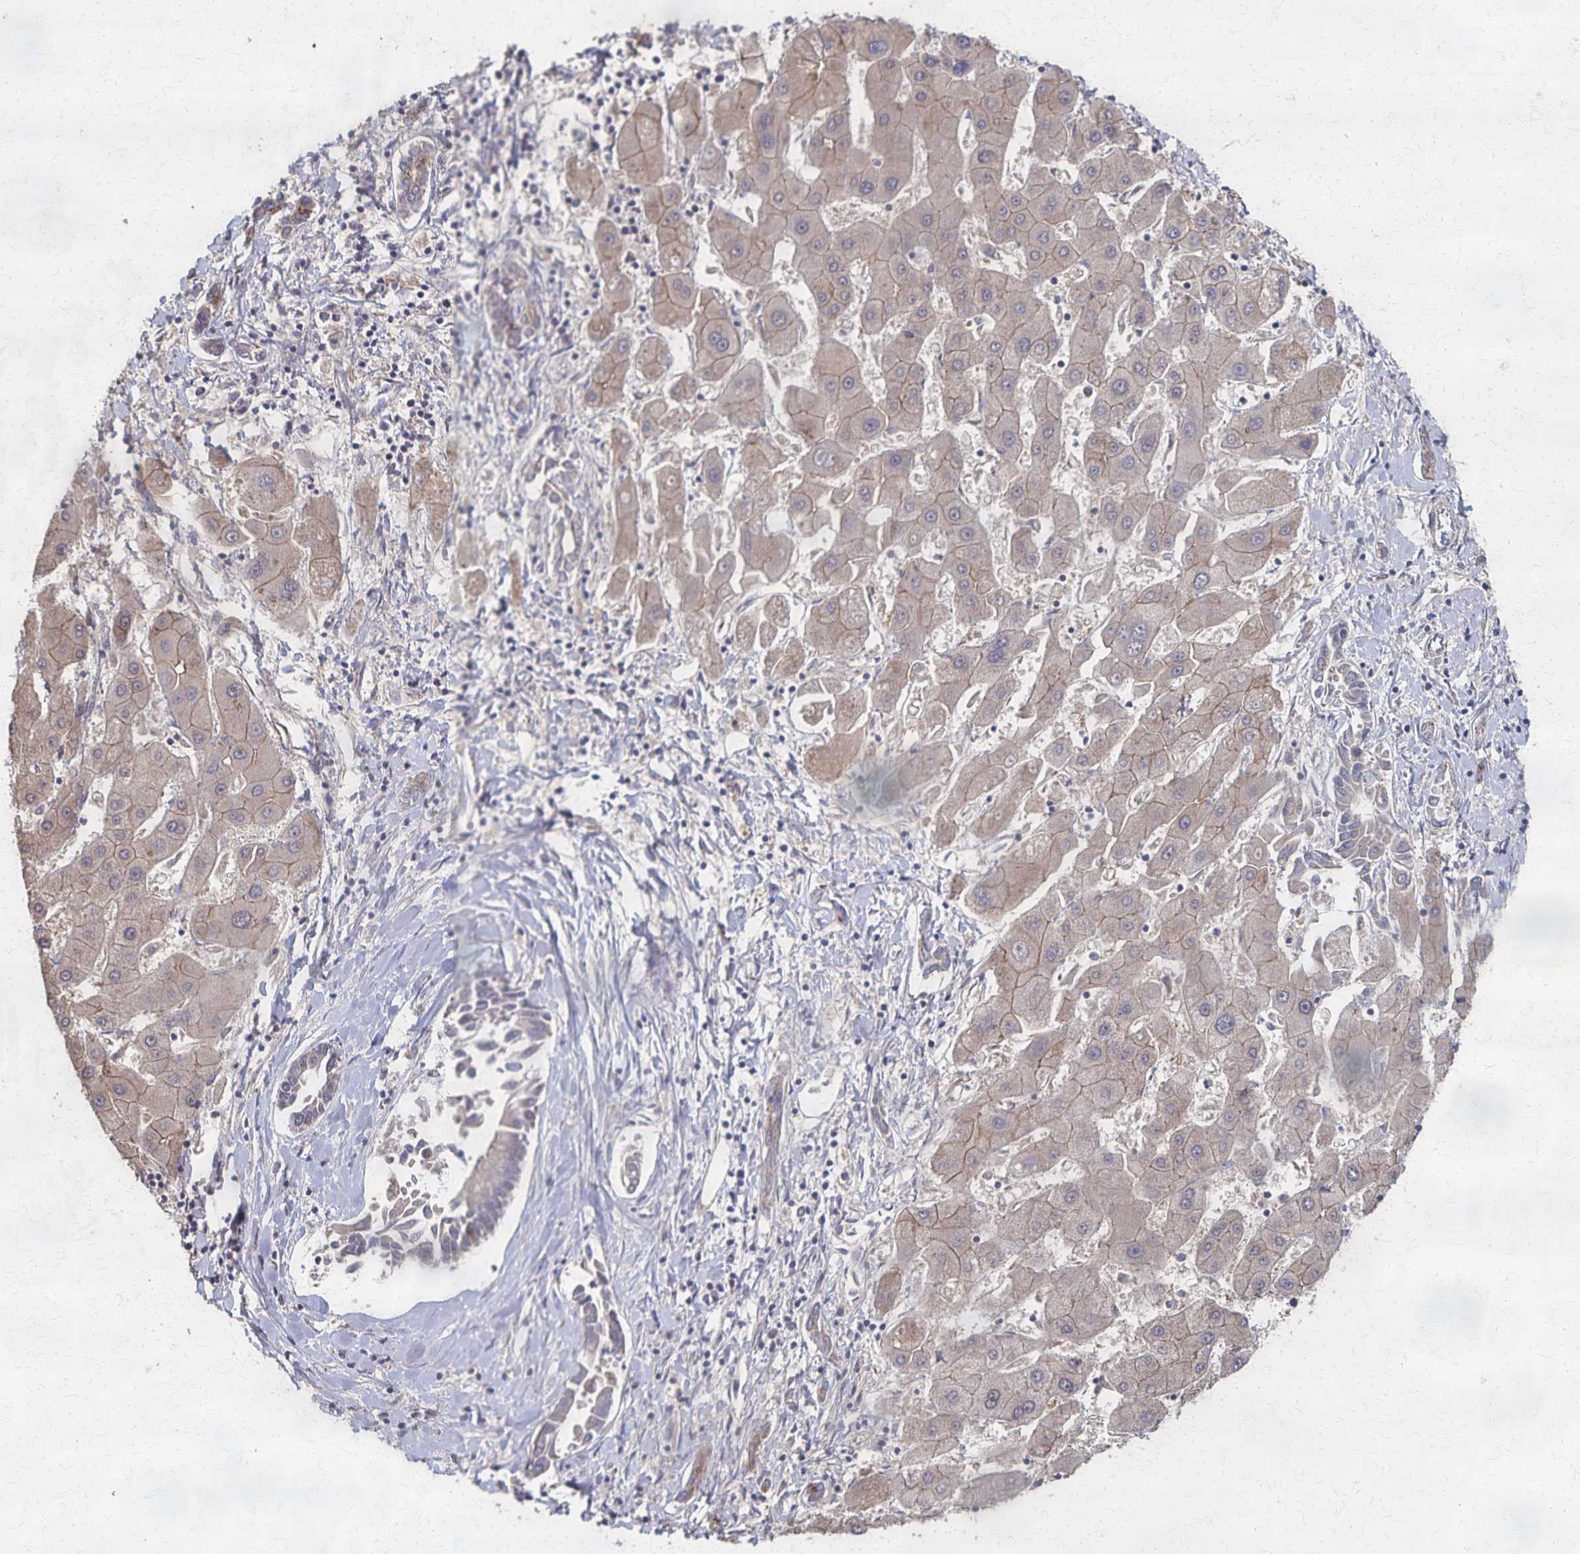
{"staining": {"intensity": "weak", "quantity": ">75%", "location": "cytoplasmic/membranous"}, "tissue": "liver cancer", "cell_type": "Tumor cells", "image_type": "cancer", "snomed": [{"axis": "morphology", "description": "Cholangiocarcinoma"}, {"axis": "topography", "description": "Liver"}], "caption": "Immunohistochemistry photomicrograph of human liver cholangiocarcinoma stained for a protein (brown), which displays low levels of weak cytoplasmic/membranous expression in about >75% of tumor cells.", "gene": "PGAP2", "patient": {"sex": "male", "age": 66}}